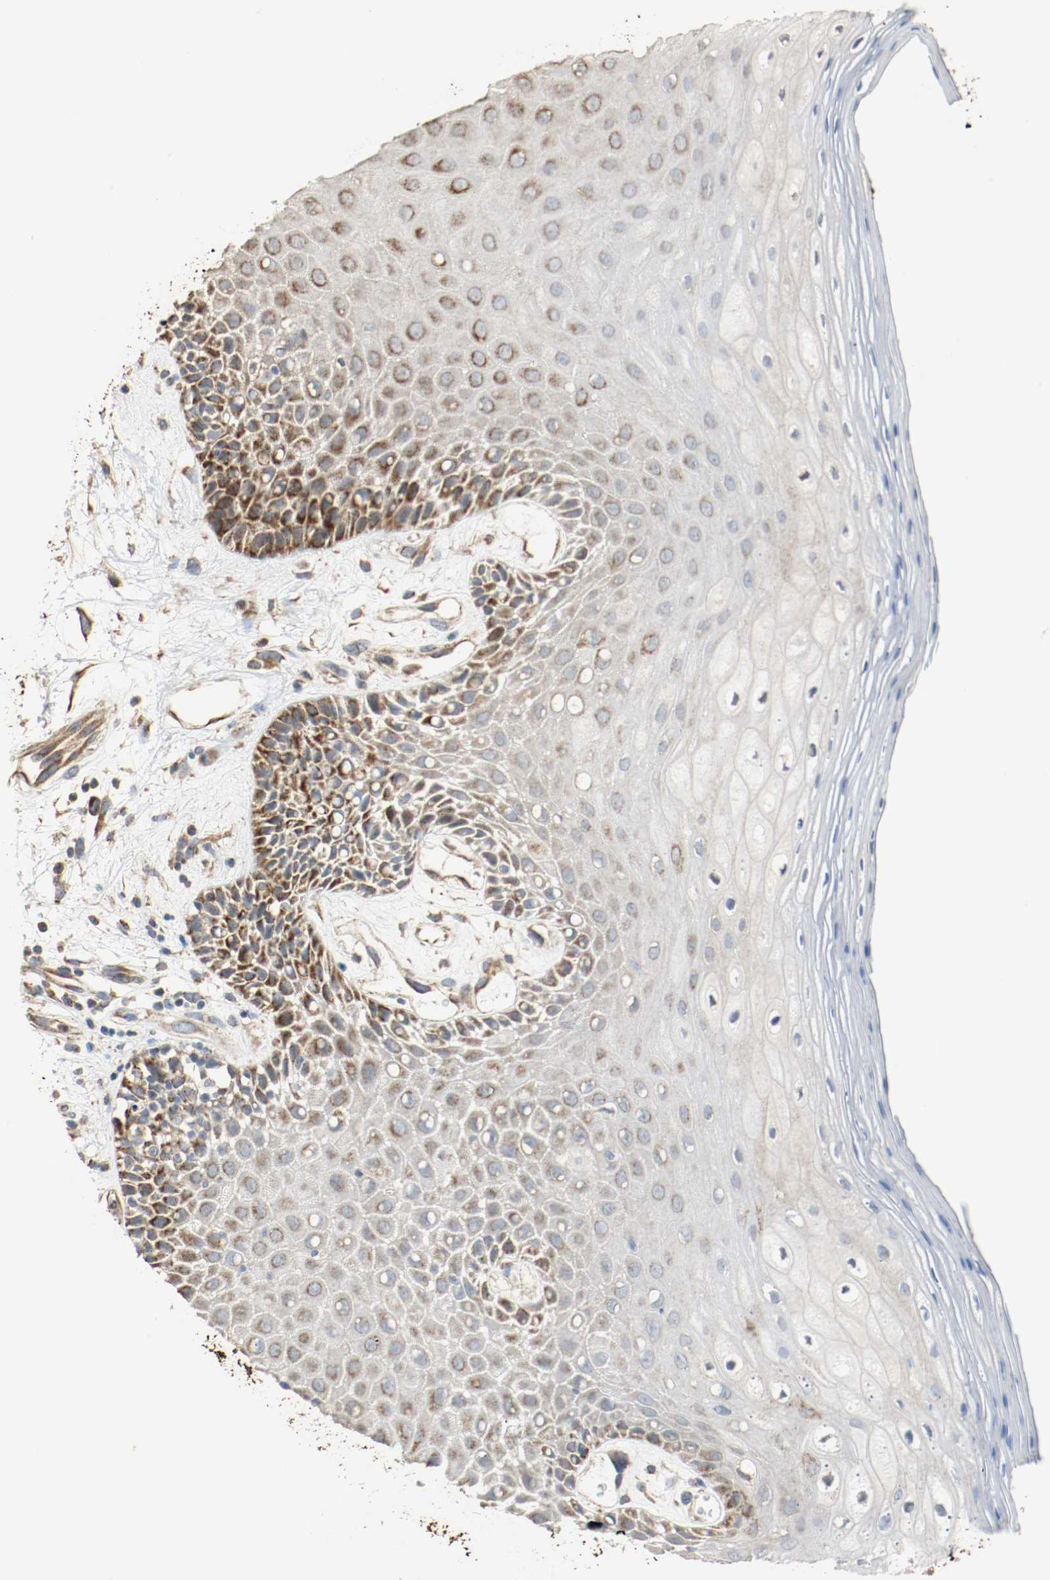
{"staining": {"intensity": "strong", "quantity": ">75%", "location": "cytoplasmic/membranous"}, "tissue": "oral mucosa", "cell_type": "Squamous epithelial cells", "image_type": "normal", "snomed": [{"axis": "morphology", "description": "Normal tissue, NOS"}, {"axis": "morphology", "description": "Squamous cell carcinoma, NOS"}, {"axis": "topography", "description": "Skeletal muscle"}, {"axis": "topography", "description": "Oral tissue"}, {"axis": "topography", "description": "Head-Neck"}], "caption": "Strong cytoplasmic/membranous protein staining is seen in approximately >75% of squamous epithelial cells in oral mucosa. Nuclei are stained in blue.", "gene": "ALDH4A1", "patient": {"sex": "female", "age": 84}}